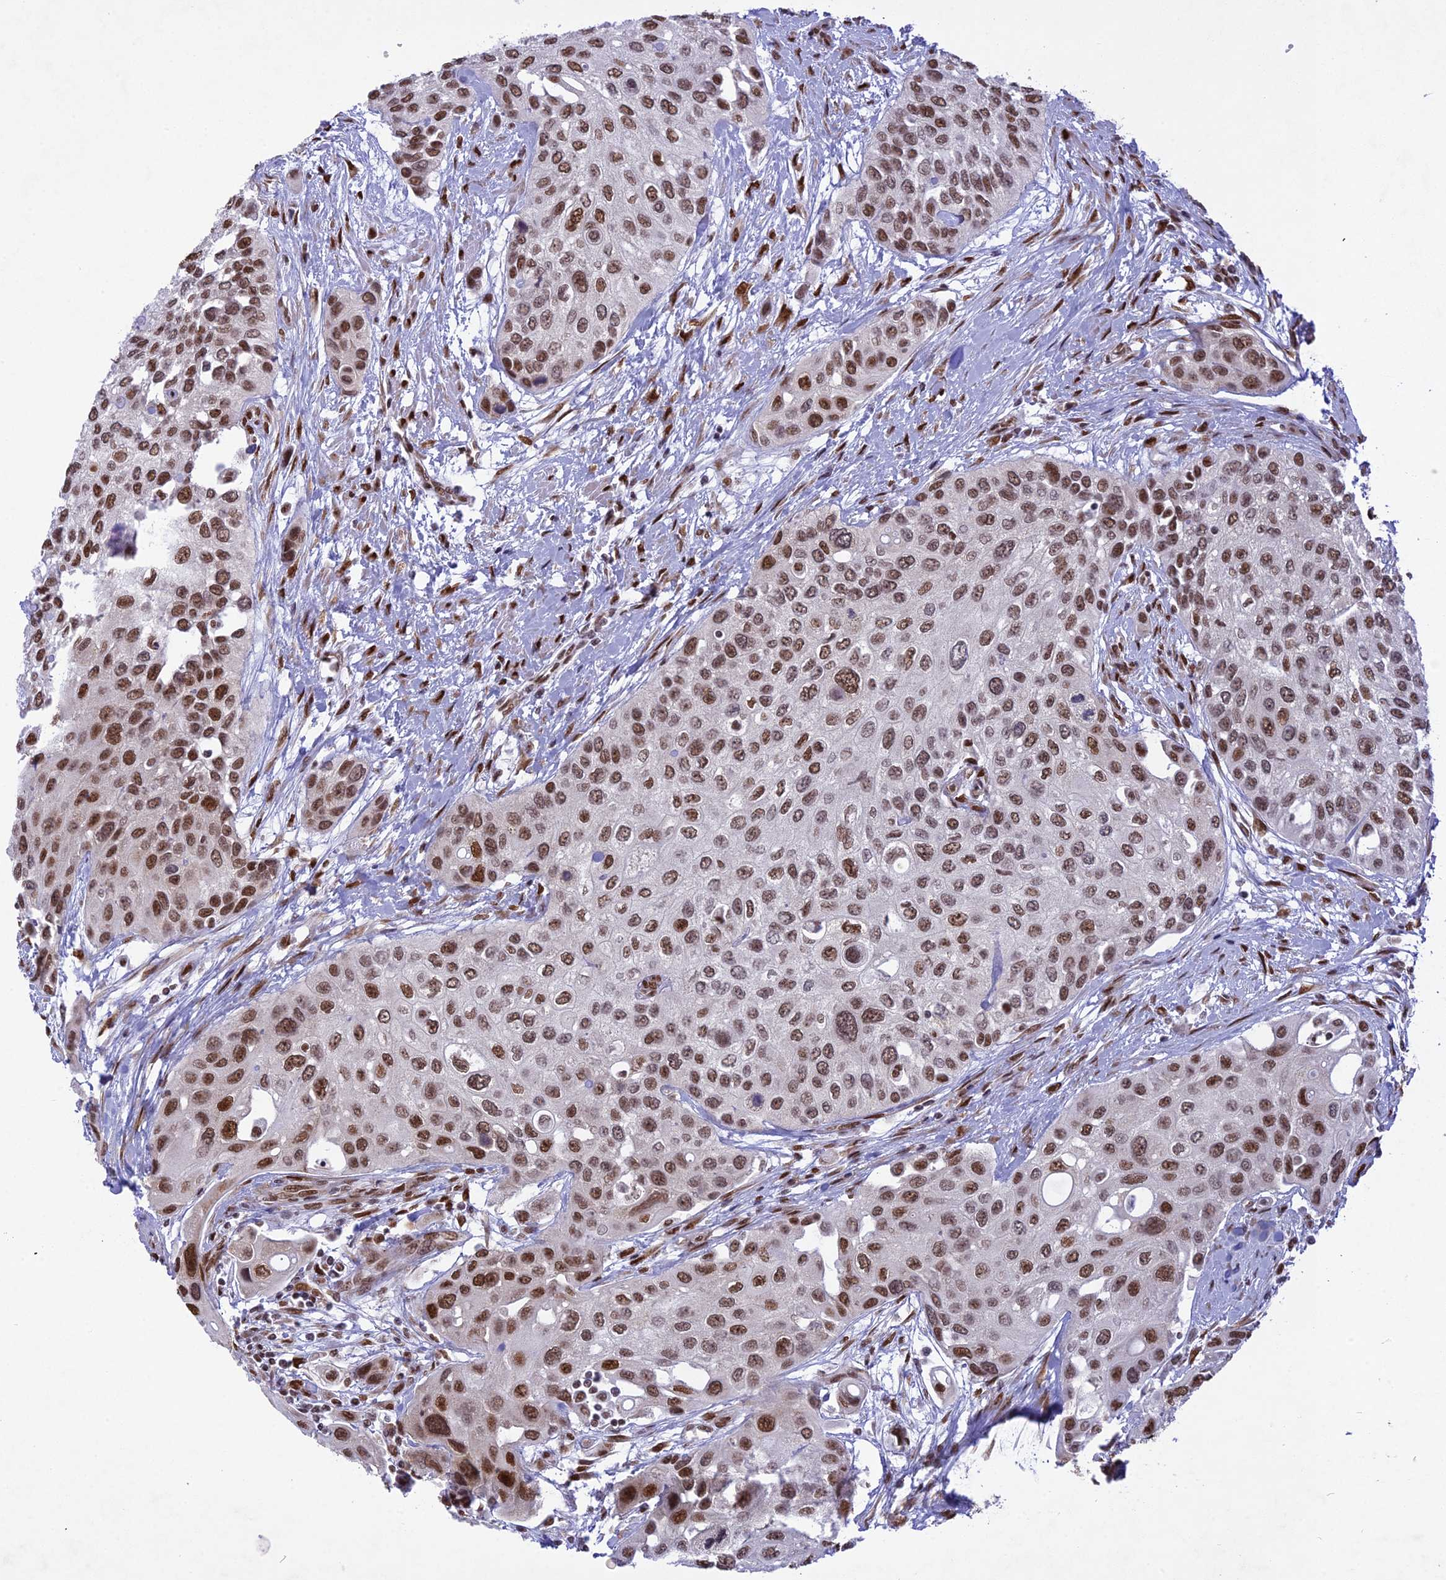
{"staining": {"intensity": "moderate", "quantity": ">75%", "location": "nuclear"}, "tissue": "urothelial cancer", "cell_type": "Tumor cells", "image_type": "cancer", "snomed": [{"axis": "morphology", "description": "Normal tissue, NOS"}, {"axis": "morphology", "description": "Urothelial carcinoma, High grade"}, {"axis": "topography", "description": "Vascular tissue"}, {"axis": "topography", "description": "Urinary bladder"}], "caption": "This micrograph reveals immunohistochemistry staining of high-grade urothelial carcinoma, with medium moderate nuclear positivity in approximately >75% of tumor cells.", "gene": "DDX1", "patient": {"sex": "female", "age": 56}}